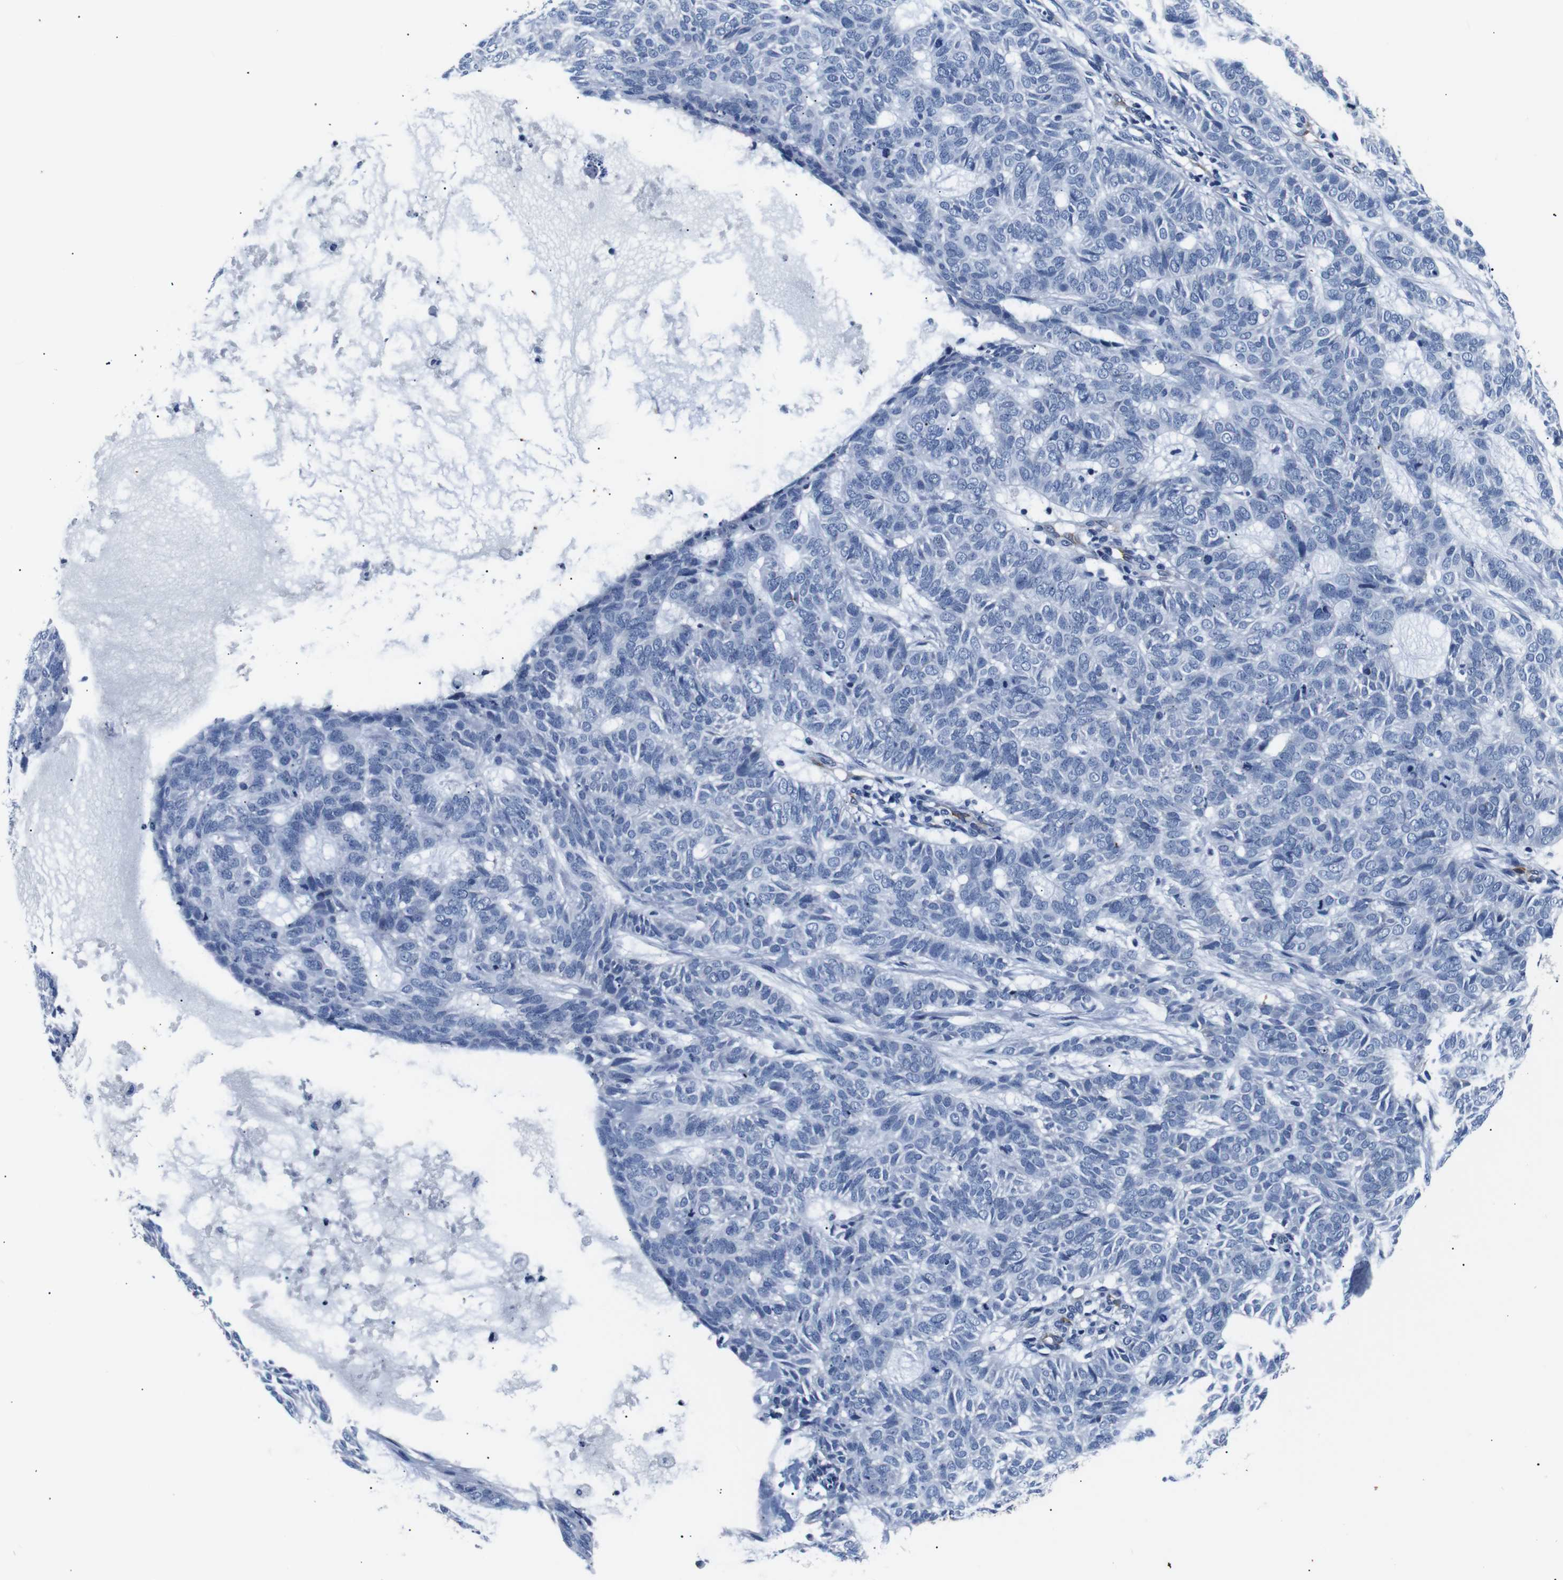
{"staining": {"intensity": "negative", "quantity": "none", "location": "none"}, "tissue": "skin cancer", "cell_type": "Tumor cells", "image_type": "cancer", "snomed": [{"axis": "morphology", "description": "Basal cell carcinoma"}, {"axis": "topography", "description": "Skin"}], "caption": "Immunohistochemistry (IHC) of basal cell carcinoma (skin) demonstrates no staining in tumor cells. (DAB immunohistochemistry, high magnification).", "gene": "MUC4", "patient": {"sex": "male", "age": 87}}